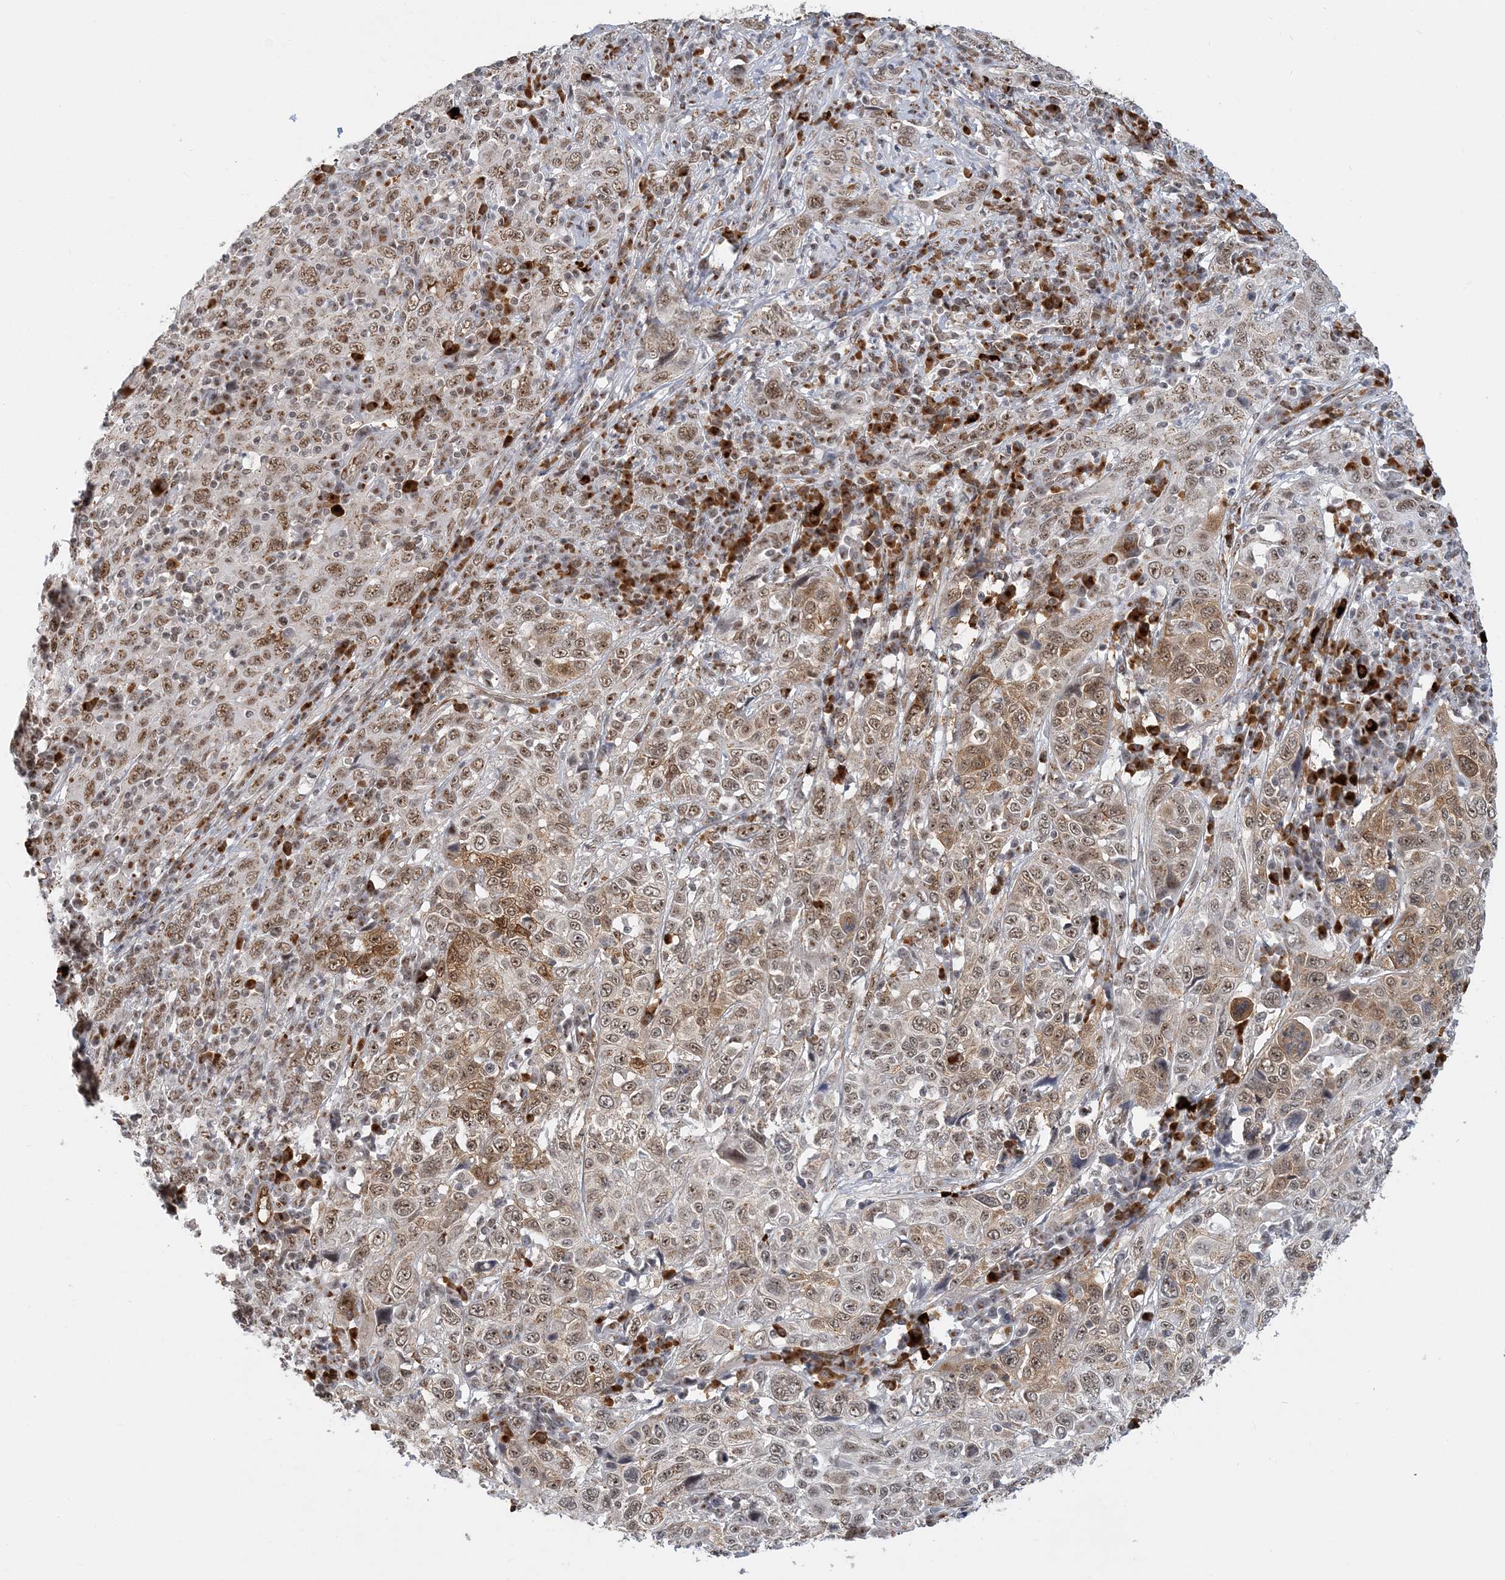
{"staining": {"intensity": "moderate", "quantity": ">75%", "location": "cytoplasmic/membranous,nuclear"}, "tissue": "cervical cancer", "cell_type": "Tumor cells", "image_type": "cancer", "snomed": [{"axis": "morphology", "description": "Squamous cell carcinoma, NOS"}, {"axis": "topography", "description": "Cervix"}], "caption": "Human cervical cancer stained with a protein marker shows moderate staining in tumor cells.", "gene": "PLRG1", "patient": {"sex": "female", "age": 46}}